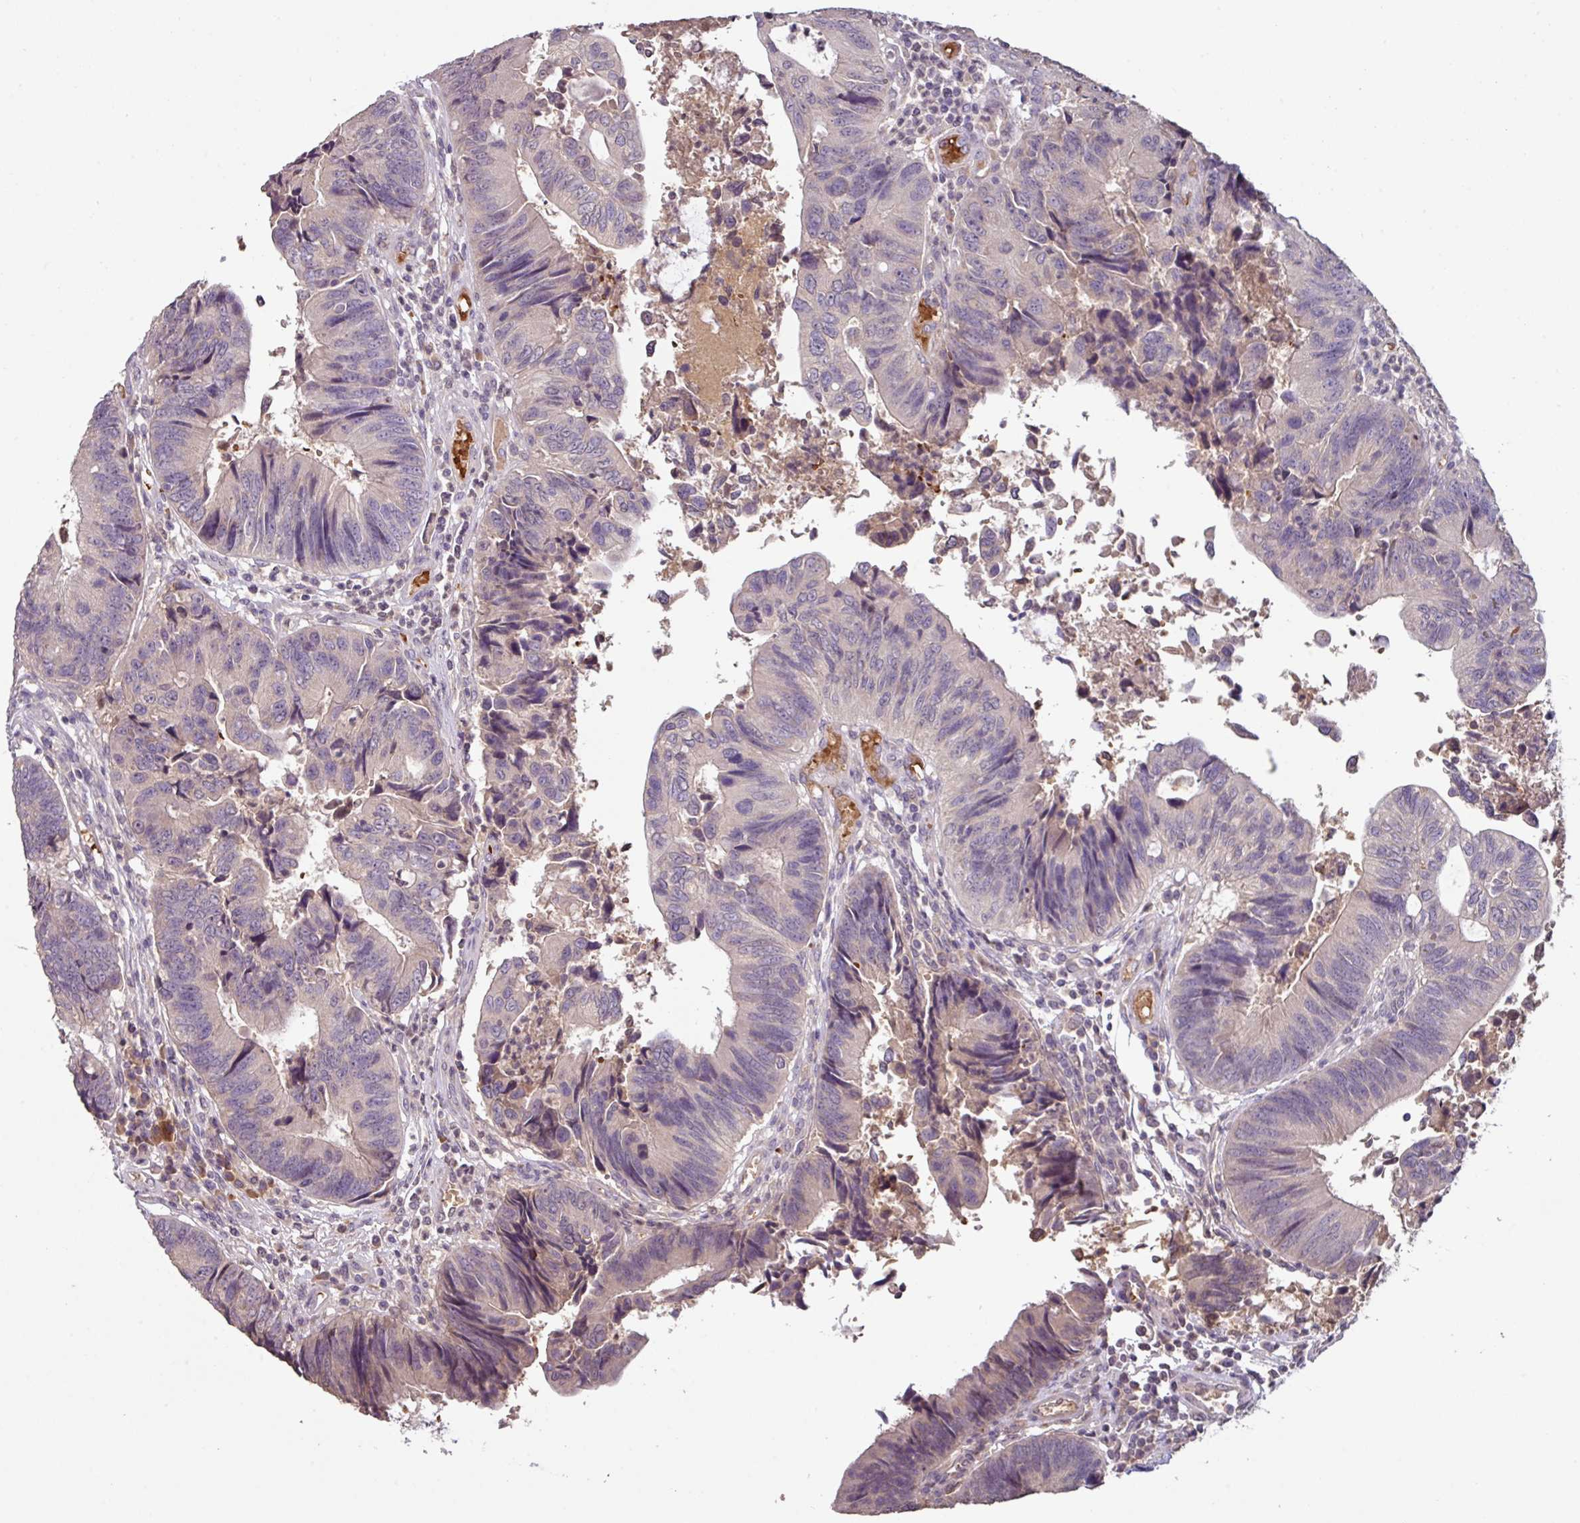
{"staining": {"intensity": "weak", "quantity": "<25%", "location": "cytoplasmic/membranous"}, "tissue": "colorectal cancer", "cell_type": "Tumor cells", "image_type": "cancer", "snomed": [{"axis": "morphology", "description": "Adenocarcinoma, NOS"}, {"axis": "topography", "description": "Colon"}], "caption": "Protein analysis of colorectal adenocarcinoma exhibits no significant staining in tumor cells.", "gene": "SLC5A10", "patient": {"sex": "female", "age": 67}}